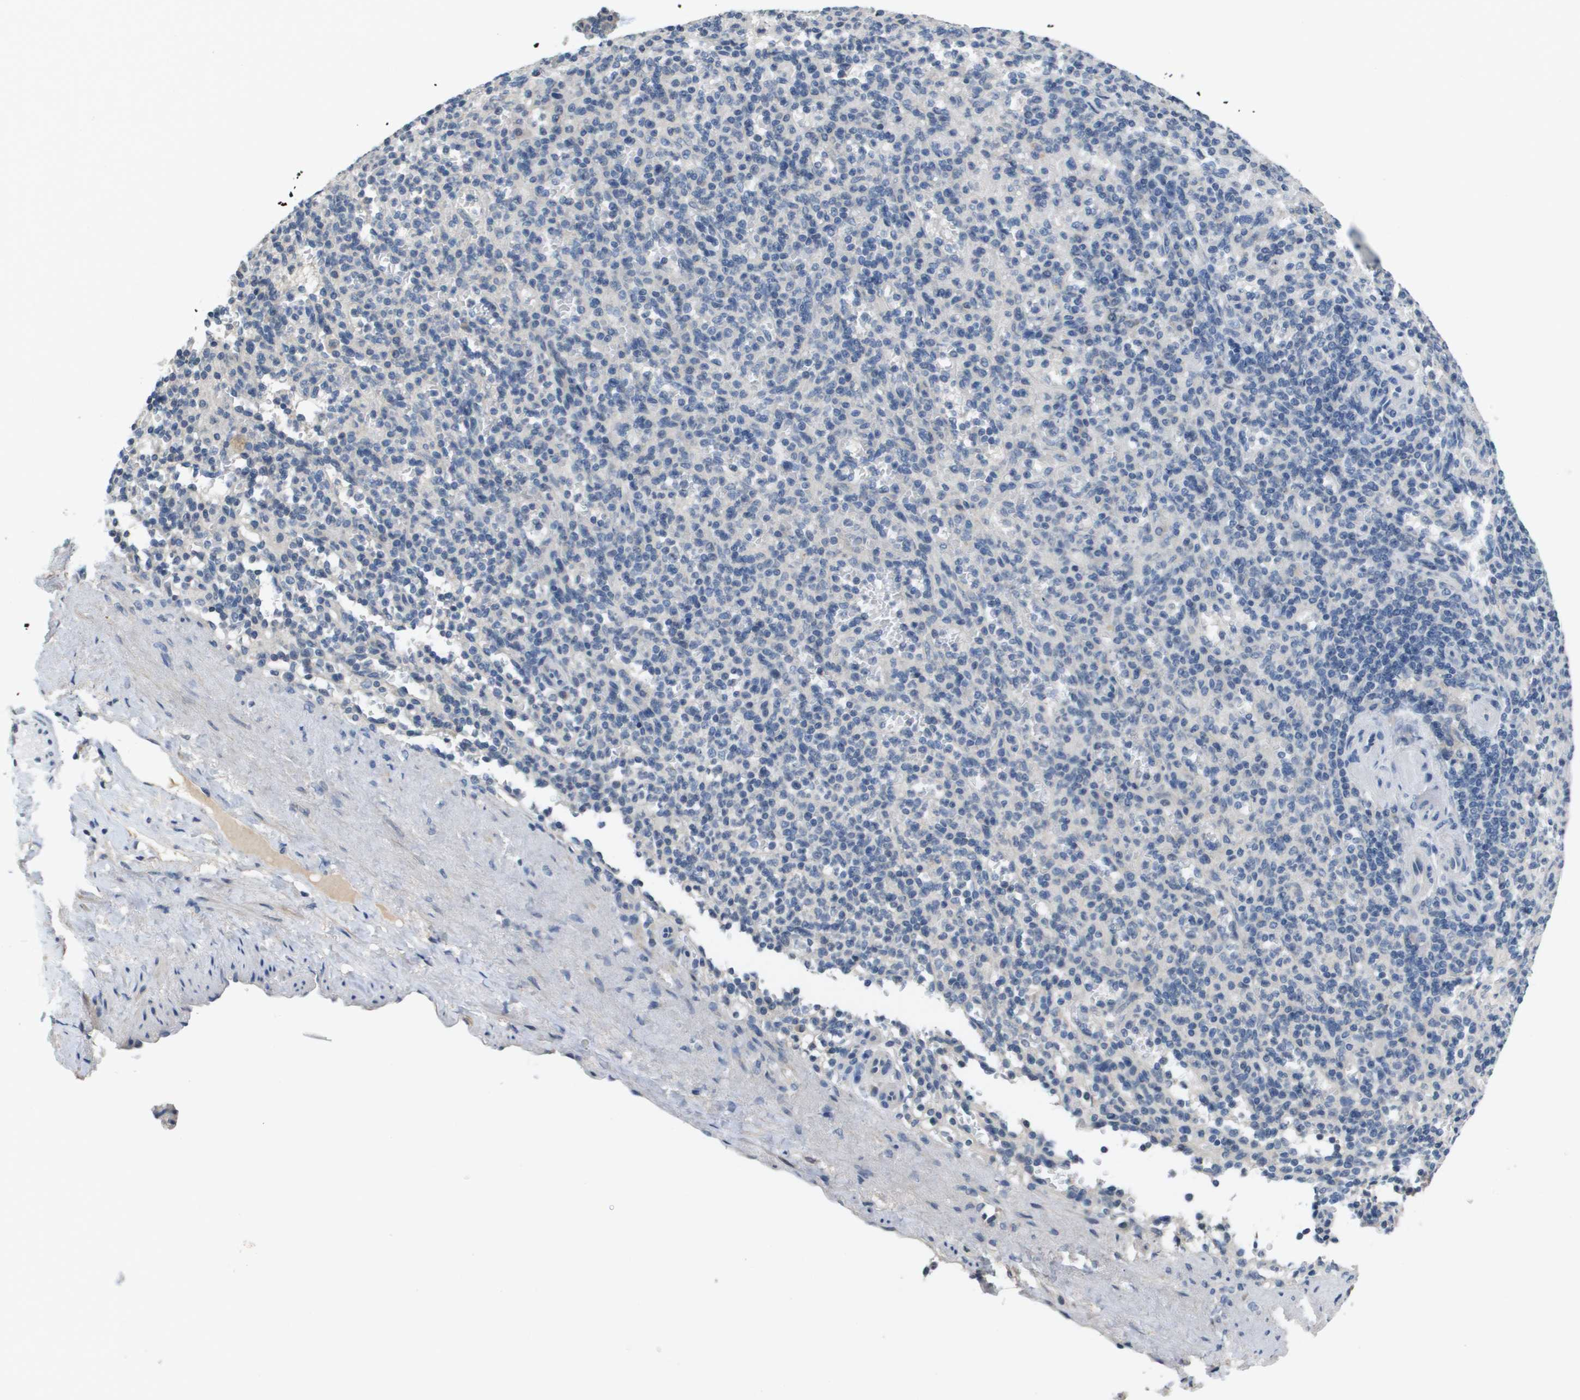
{"staining": {"intensity": "weak", "quantity": "<25%", "location": "cytoplasmic/membranous"}, "tissue": "spleen", "cell_type": "Cells in red pulp", "image_type": "normal", "snomed": [{"axis": "morphology", "description": "Normal tissue, NOS"}, {"axis": "topography", "description": "Spleen"}], "caption": "Immunohistochemical staining of unremarkable spleen displays no significant positivity in cells in red pulp.", "gene": "CAPN11", "patient": {"sex": "female", "age": 74}}